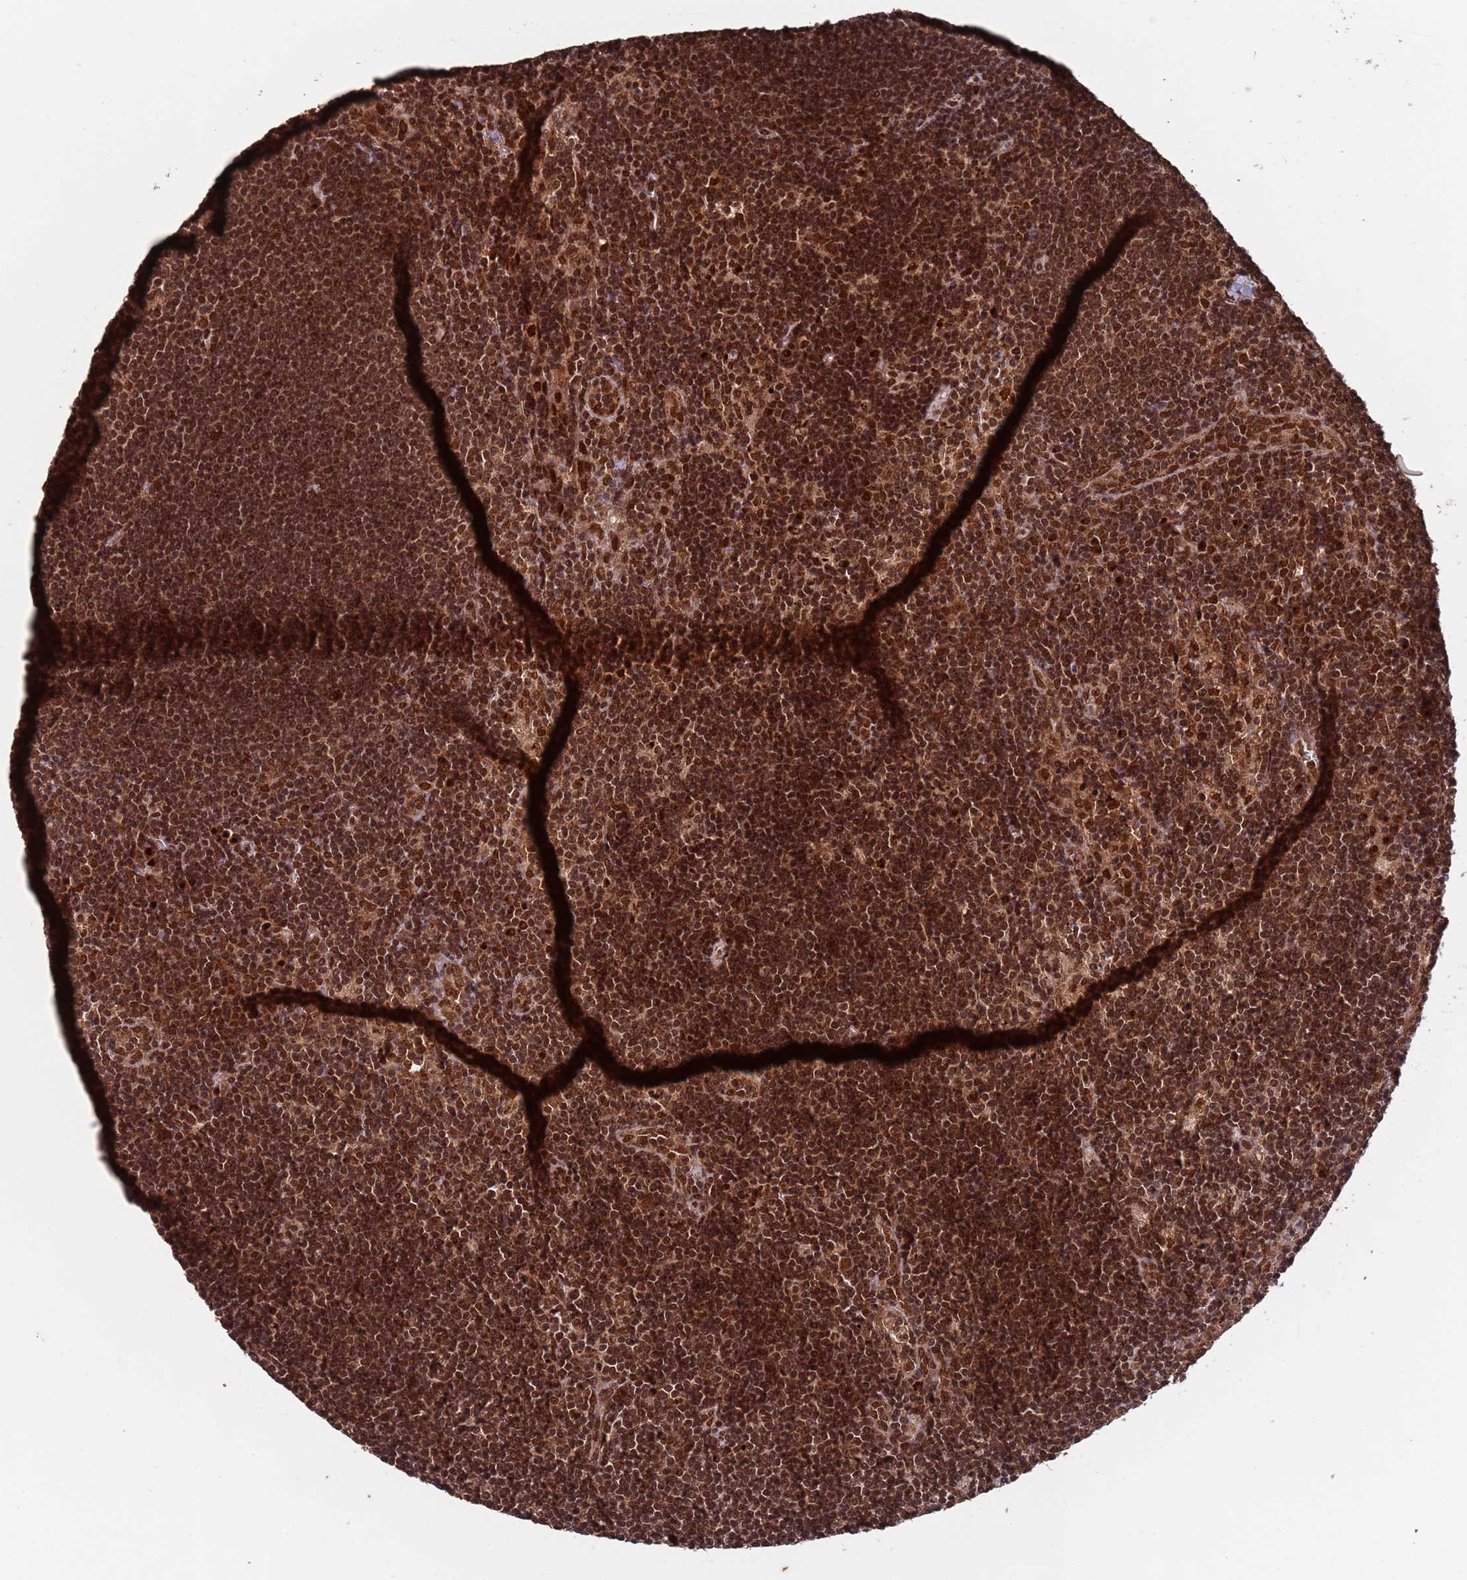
{"staining": {"intensity": "moderate", "quantity": ">75%", "location": "cytoplasmic/membranous,nuclear"}, "tissue": "lymph node", "cell_type": "Non-germinal center cells", "image_type": "normal", "snomed": [{"axis": "morphology", "description": "Normal tissue, NOS"}, {"axis": "topography", "description": "Lymph node"}], "caption": "Benign lymph node reveals moderate cytoplasmic/membranous,nuclear positivity in about >75% of non-germinal center cells (Stains: DAB (3,3'-diaminobenzidine) in brown, nuclei in blue, Microscopy: brightfield microscopy at high magnification)..", "gene": "FUBP3", "patient": {"sex": "male", "age": 24}}